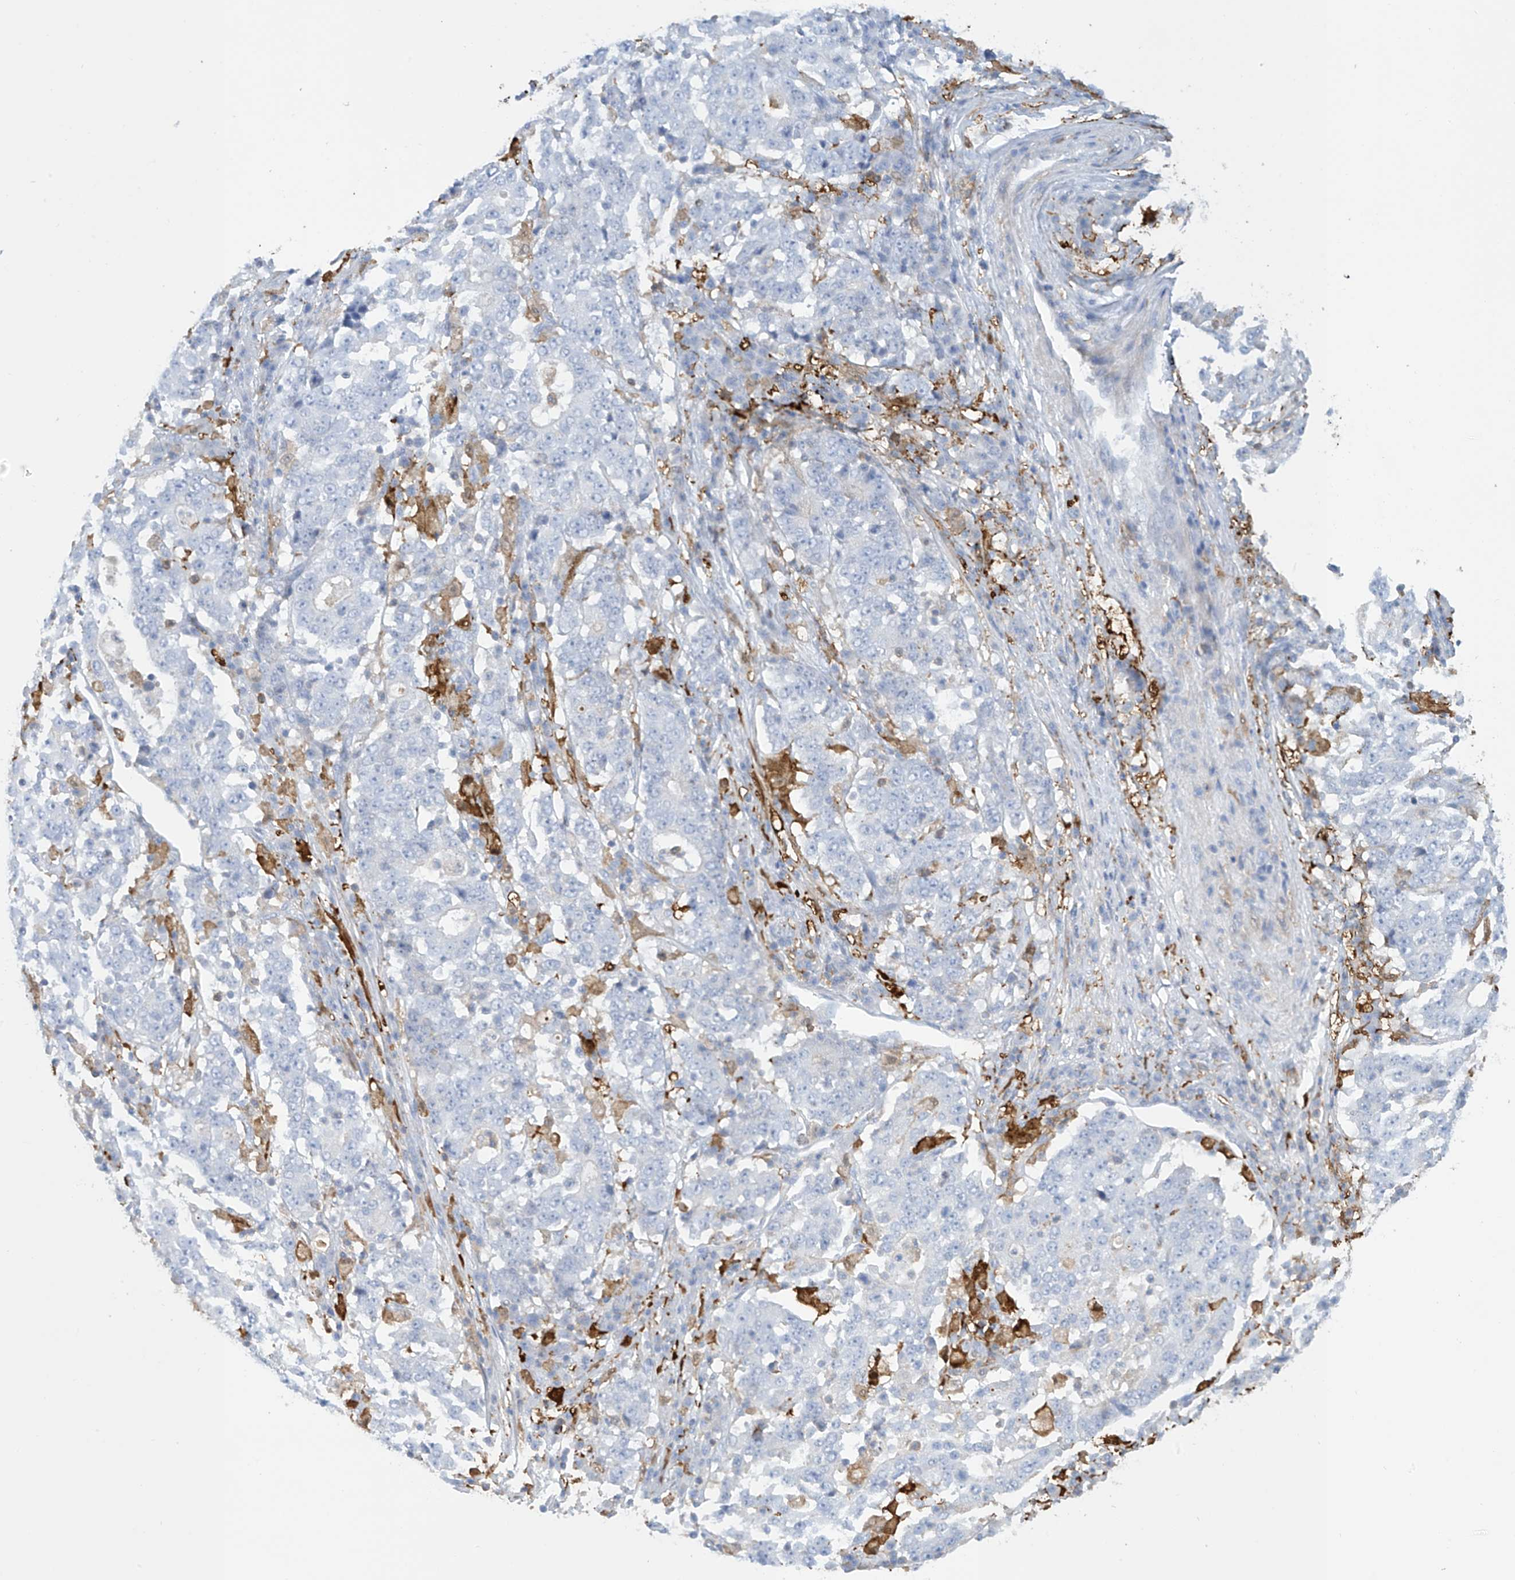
{"staining": {"intensity": "negative", "quantity": "none", "location": "none"}, "tissue": "stomach cancer", "cell_type": "Tumor cells", "image_type": "cancer", "snomed": [{"axis": "morphology", "description": "Adenocarcinoma, NOS"}, {"axis": "topography", "description": "Stomach"}], "caption": "Stomach cancer was stained to show a protein in brown. There is no significant positivity in tumor cells.", "gene": "TRMT2B", "patient": {"sex": "male", "age": 59}}